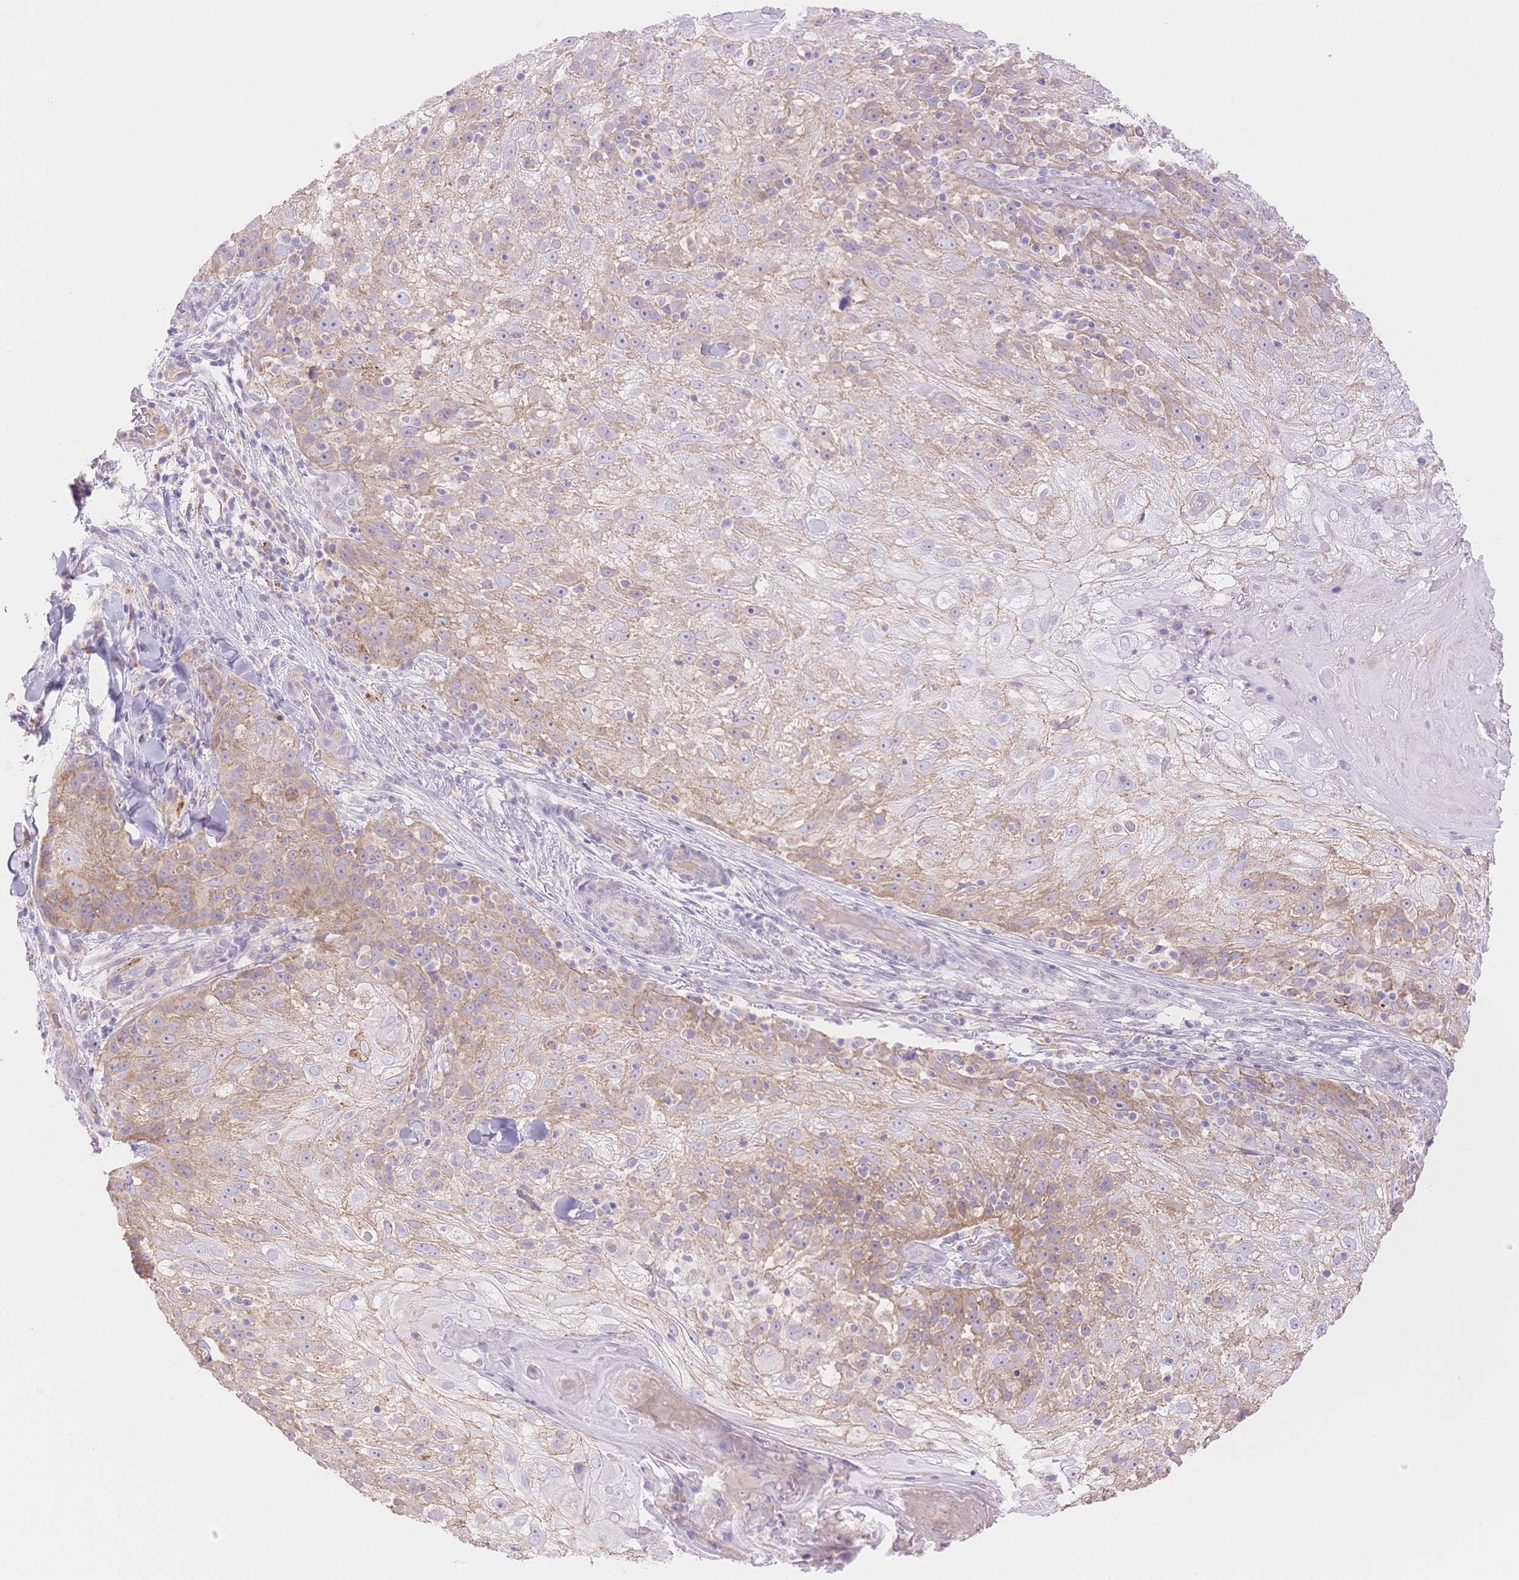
{"staining": {"intensity": "weak", "quantity": "<25%", "location": "cytoplasmic/membranous"}, "tissue": "skin cancer", "cell_type": "Tumor cells", "image_type": "cancer", "snomed": [{"axis": "morphology", "description": "Normal tissue, NOS"}, {"axis": "morphology", "description": "Squamous cell carcinoma, NOS"}, {"axis": "topography", "description": "Skin"}], "caption": "An IHC photomicrograph of squamous cell carcinoma (skin) is shown. There is no staining in tumor cells of squamous cell carcinoma (skin).", "gene": "WDR54", "patient": {"sex": "female", "age": 83}}